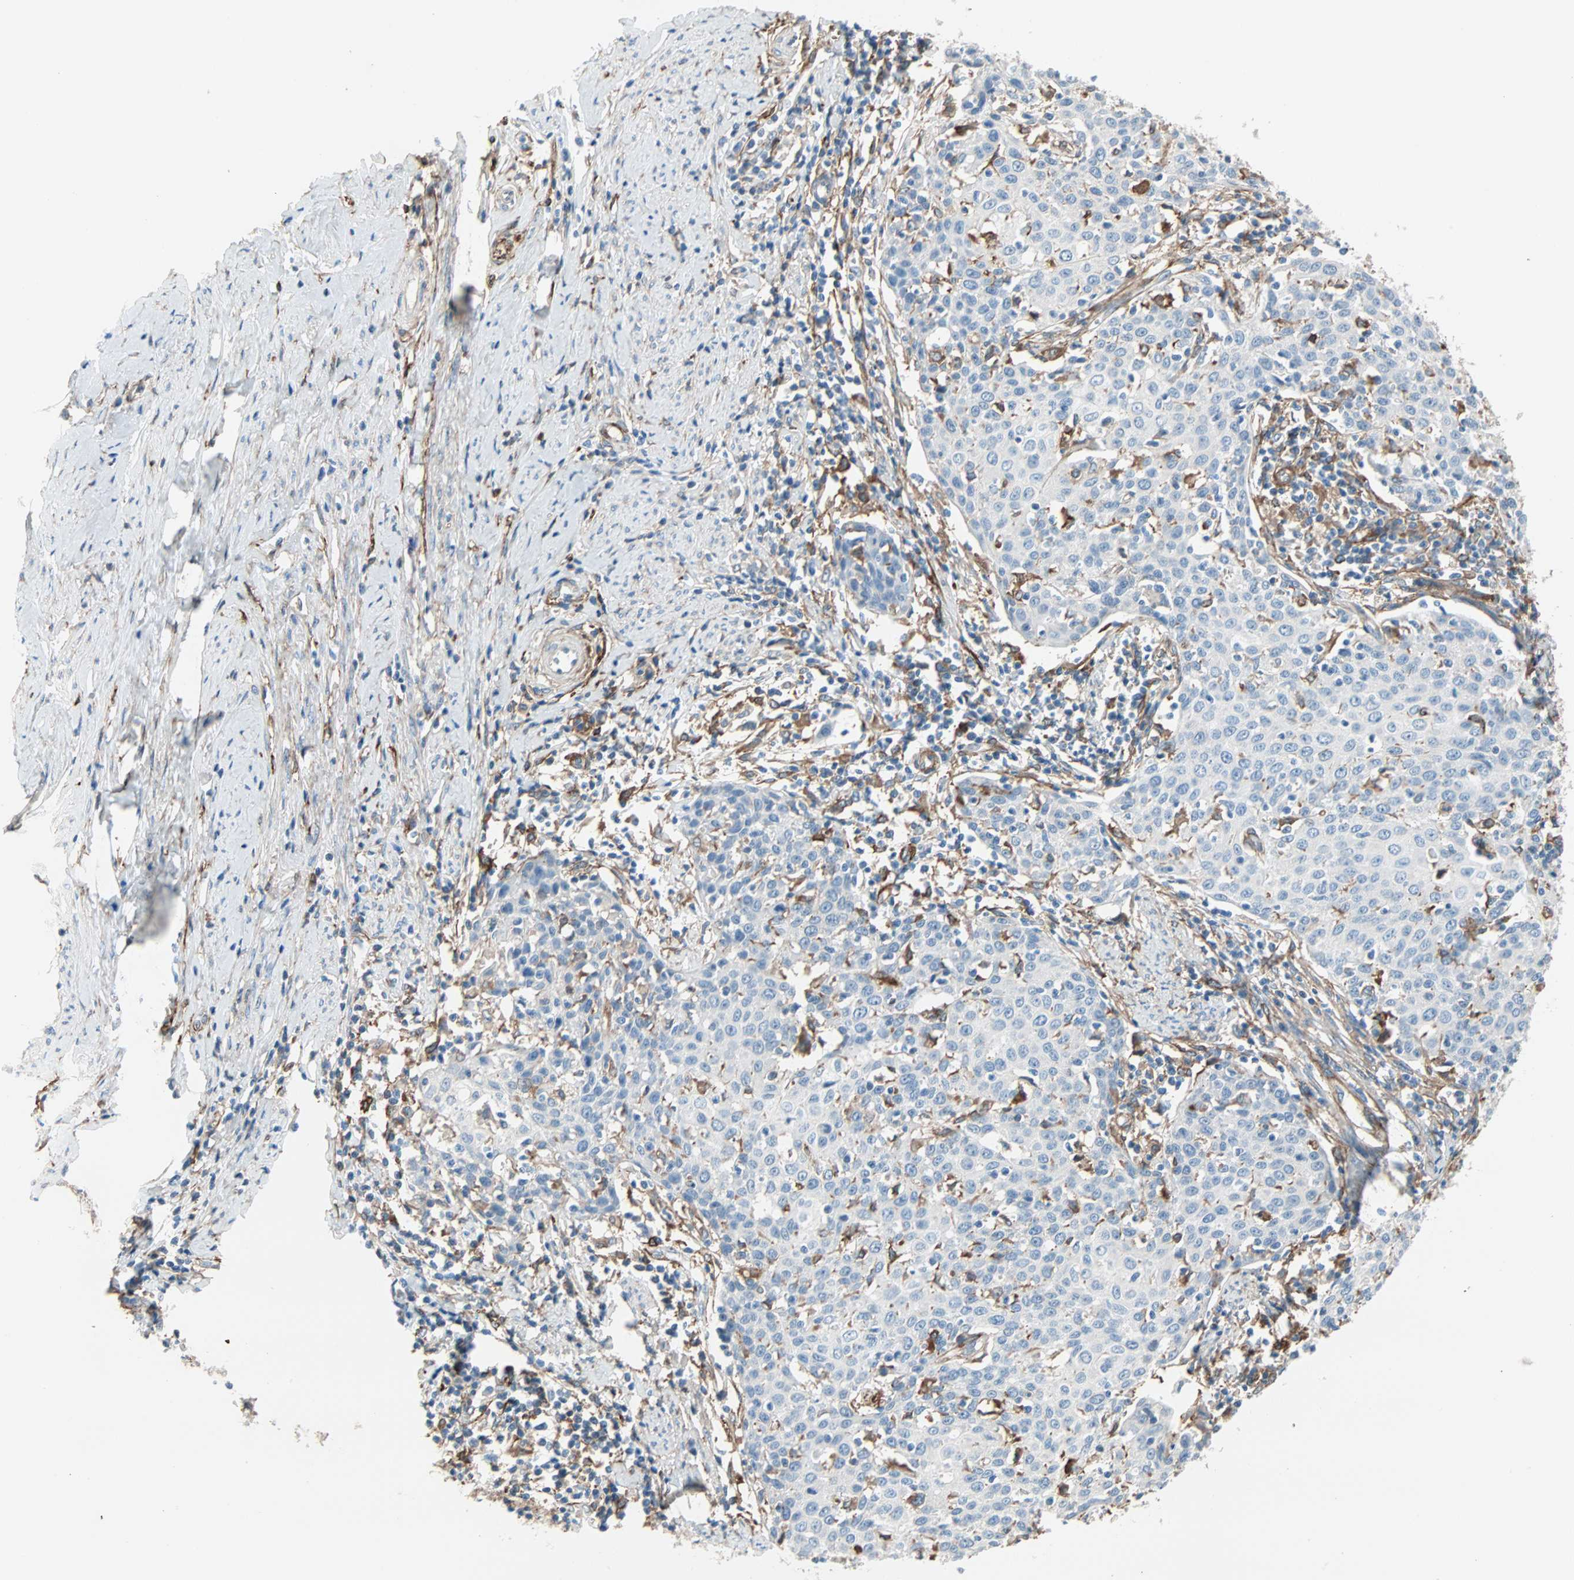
{"staining": {"intensity": "negative", "quantity": "none", "location": "none"}, "tissue": "cervical cancer", "cell_type": "Tumor cells", "image_type": "cancer", "snomed": [{"axis": "morphology", "description": "Squamous cell carcinoma, NOS"}, {"axis": "topography", "description": "Cervix"}], "caption": "The micrograph reveals no significant positivity in tumor cells of cervical squamous cell carcinoma. (Stains: DAB (3,3'-diaminobenzidine) immunohistochemistry (IHC) with hematoxylin counter stain, Microscopy: brightfield microscopy at high magnification).", "gene": "EPB41L2", "patient": {"sex": "female", "age": 38}}